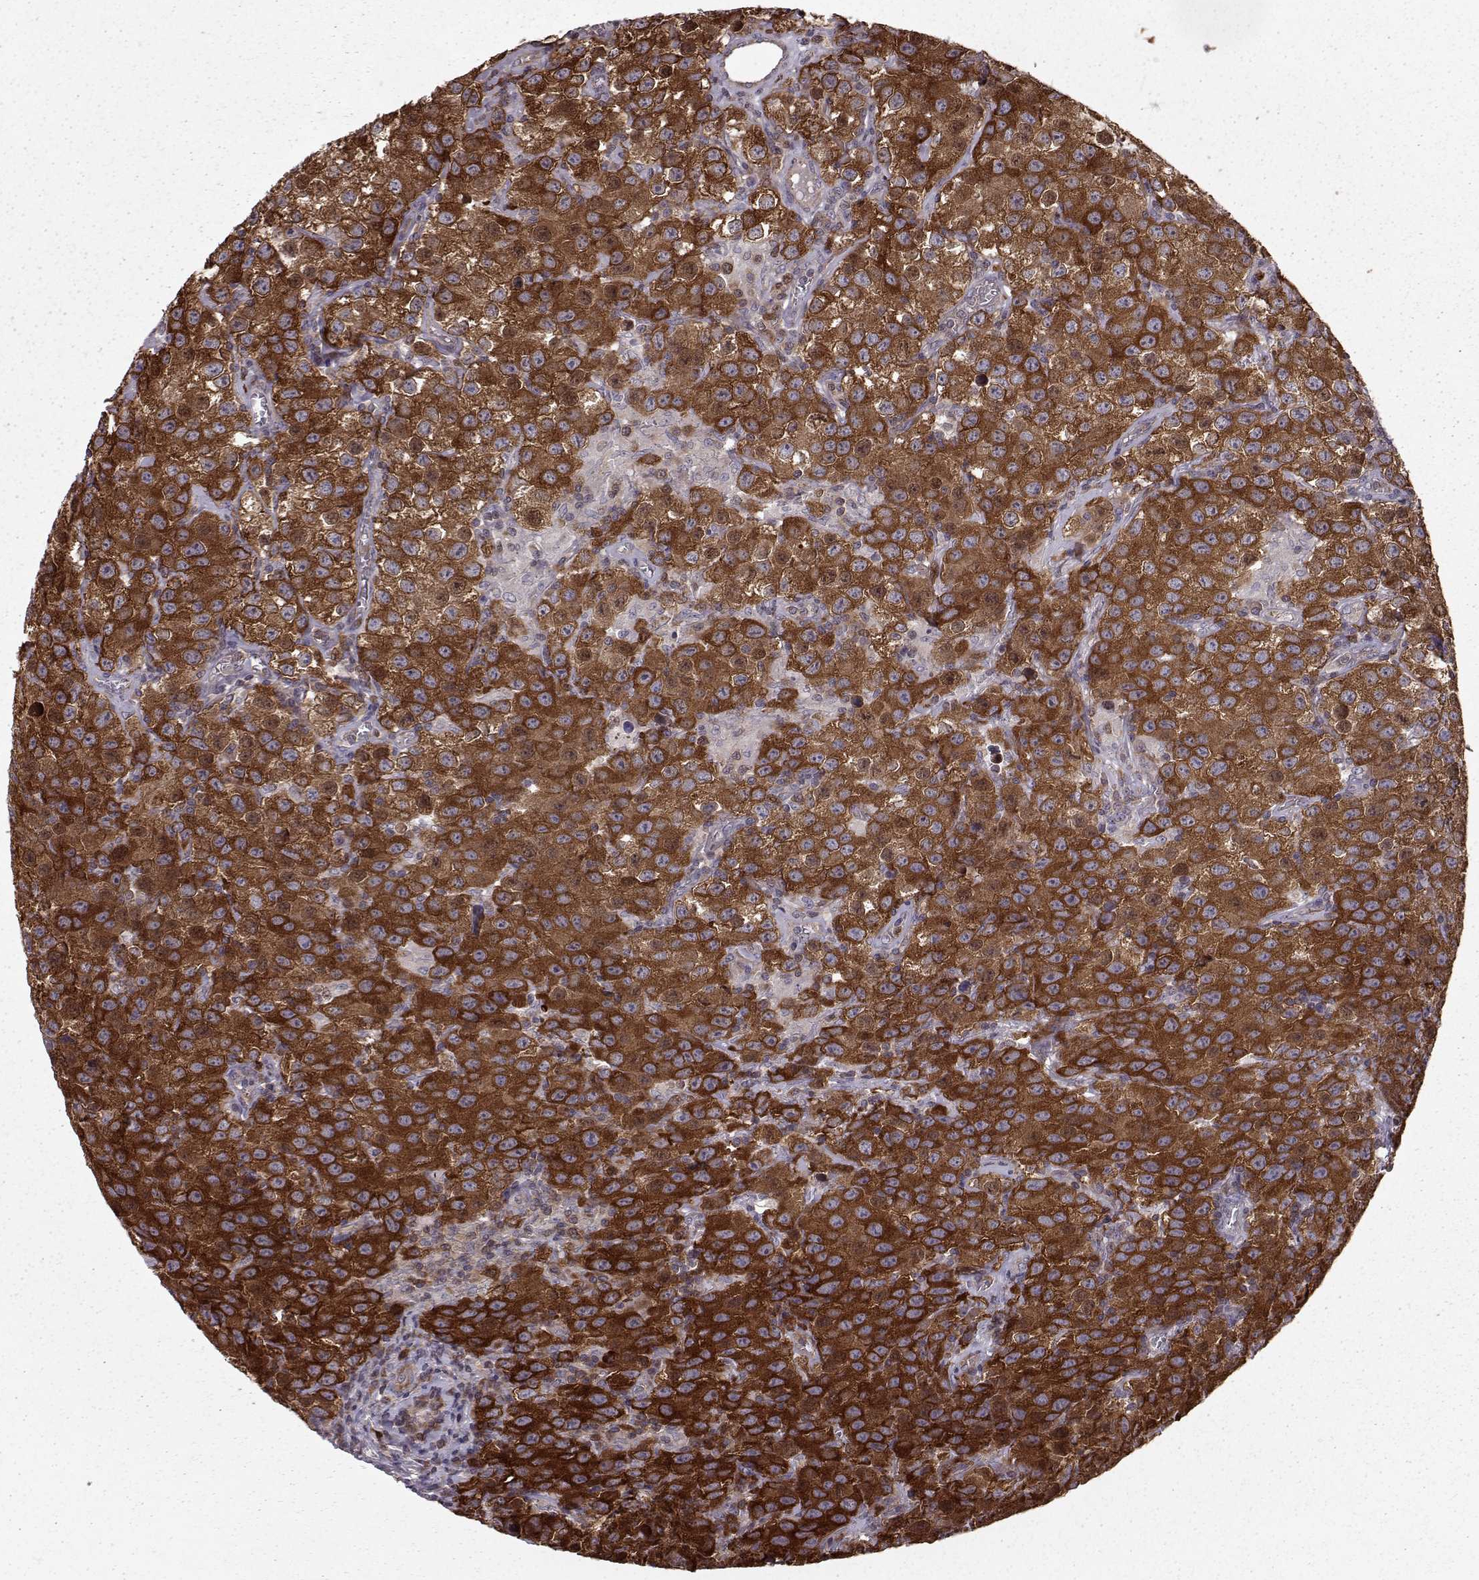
{"staining": {"intensity": "strong", "quantity": ">75%", "location": "cytoplasmic/membranous"}, "tissue": "testis cancer", "cell_type": "Tumor cells", "image_type": "cancer", "snomed": [{"axis": "morphology", "description": "Seminoma, NOS"}, {"axis": "topography", "description": "Testis"}], "caption": "High-magnification brightfield microscopy of testis cancer stained with DAB (brown) and counterstained with hematoxylin (blue). tumor cells exhibit strong cytoplasmic/membranous staining is appreciated in about>75% of cells.", "gene": "RANBP1", "patient": {"sex": "male", "age": 52}}